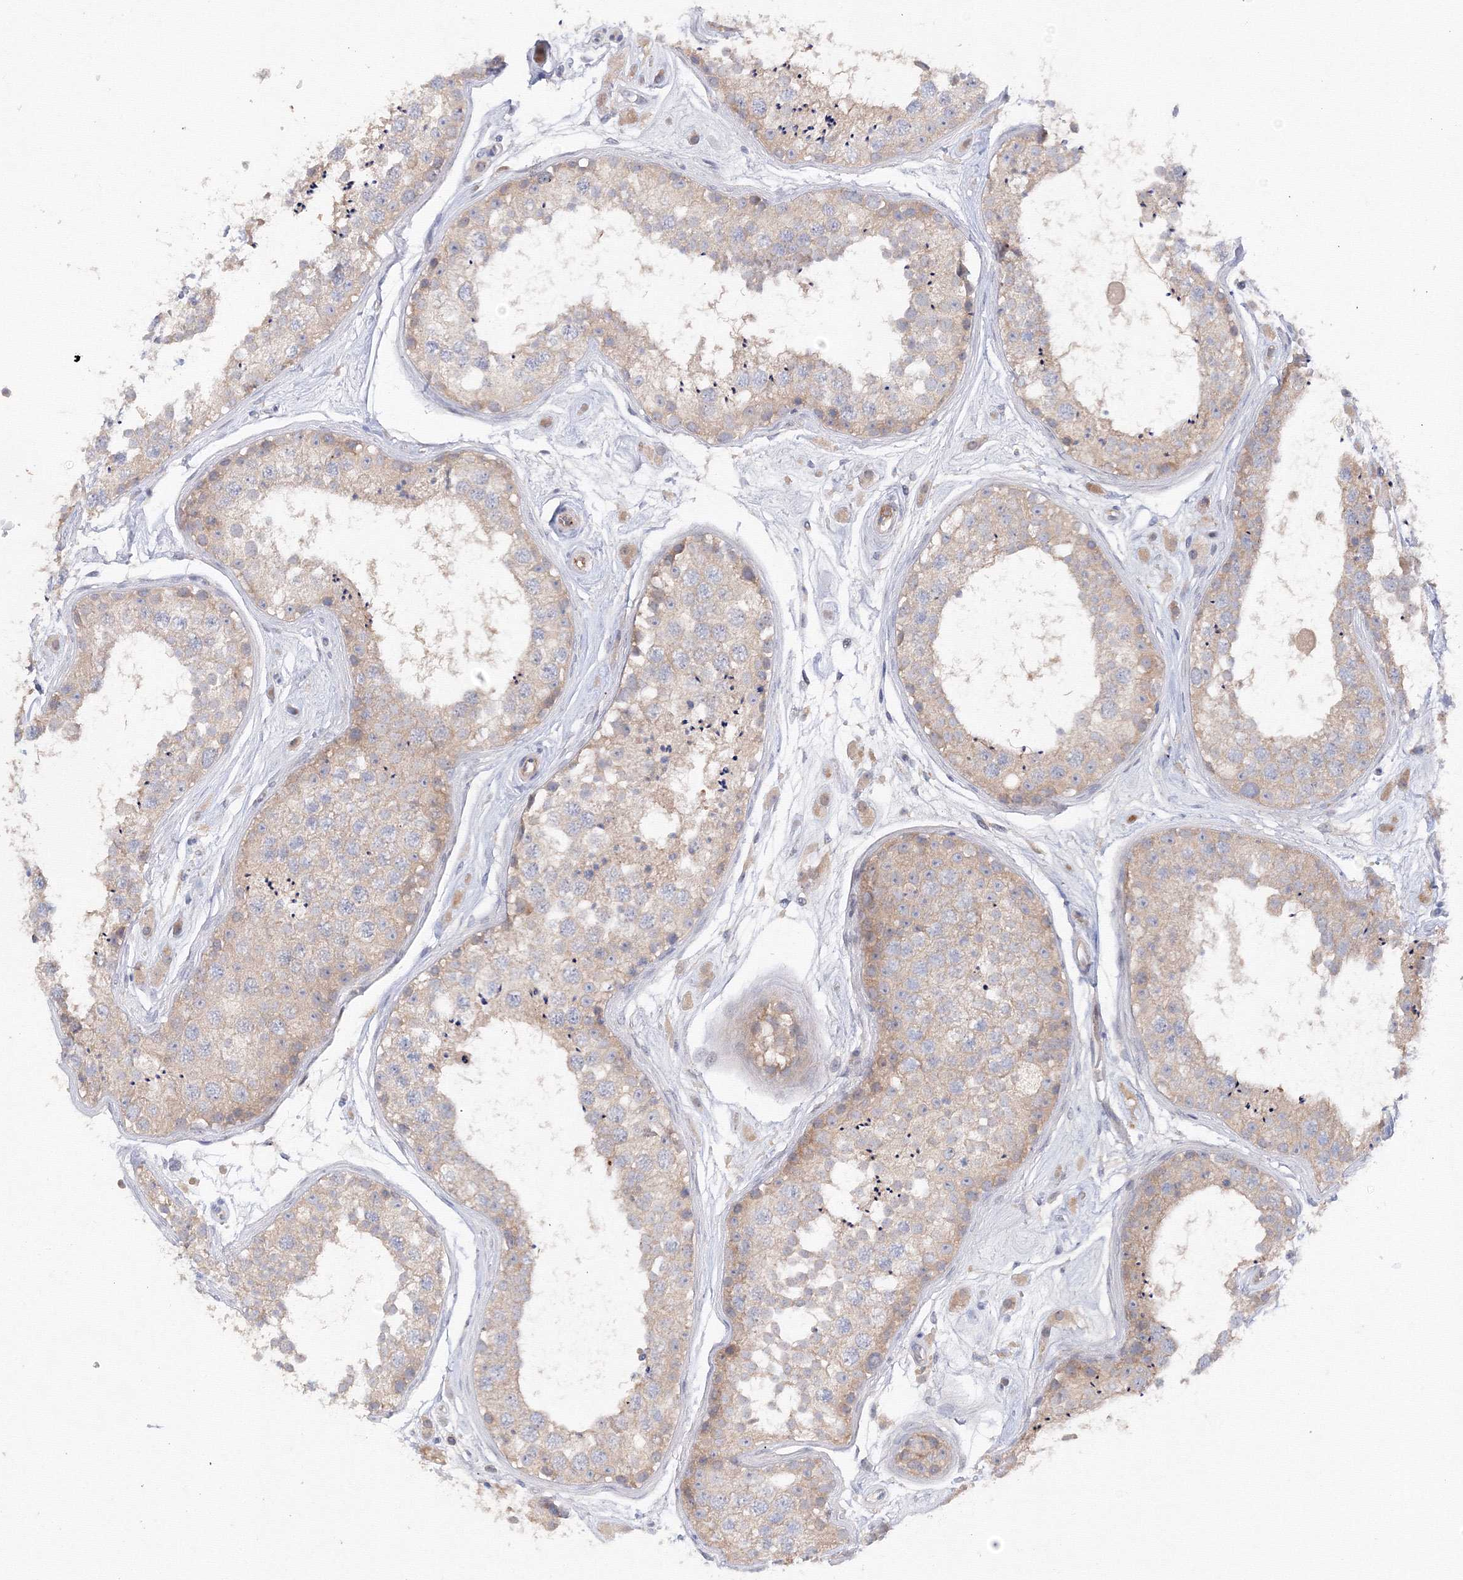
{"staining": {"intensity": "weak", "quantity": ">75%", "location": "cytoplasmic/membranous"}, "tissue": "testis", "cell_type": "Cells in seminiferous ducts", "image_type": "normal", "snomed": [{"axis": "morphology", "description": "Normal tissue, NOS"}, {"axis": "topography", "description": "Testis"}], "caption": "A high-resolution histopathology image shows IHC staining of benign testis, which reveals weak cytoplasmic/membranous staining in approximately >75% of cells in seminiferous ducts.", "gene": "DIS3L2", "patient": {"sex": "male", "age": 25}}